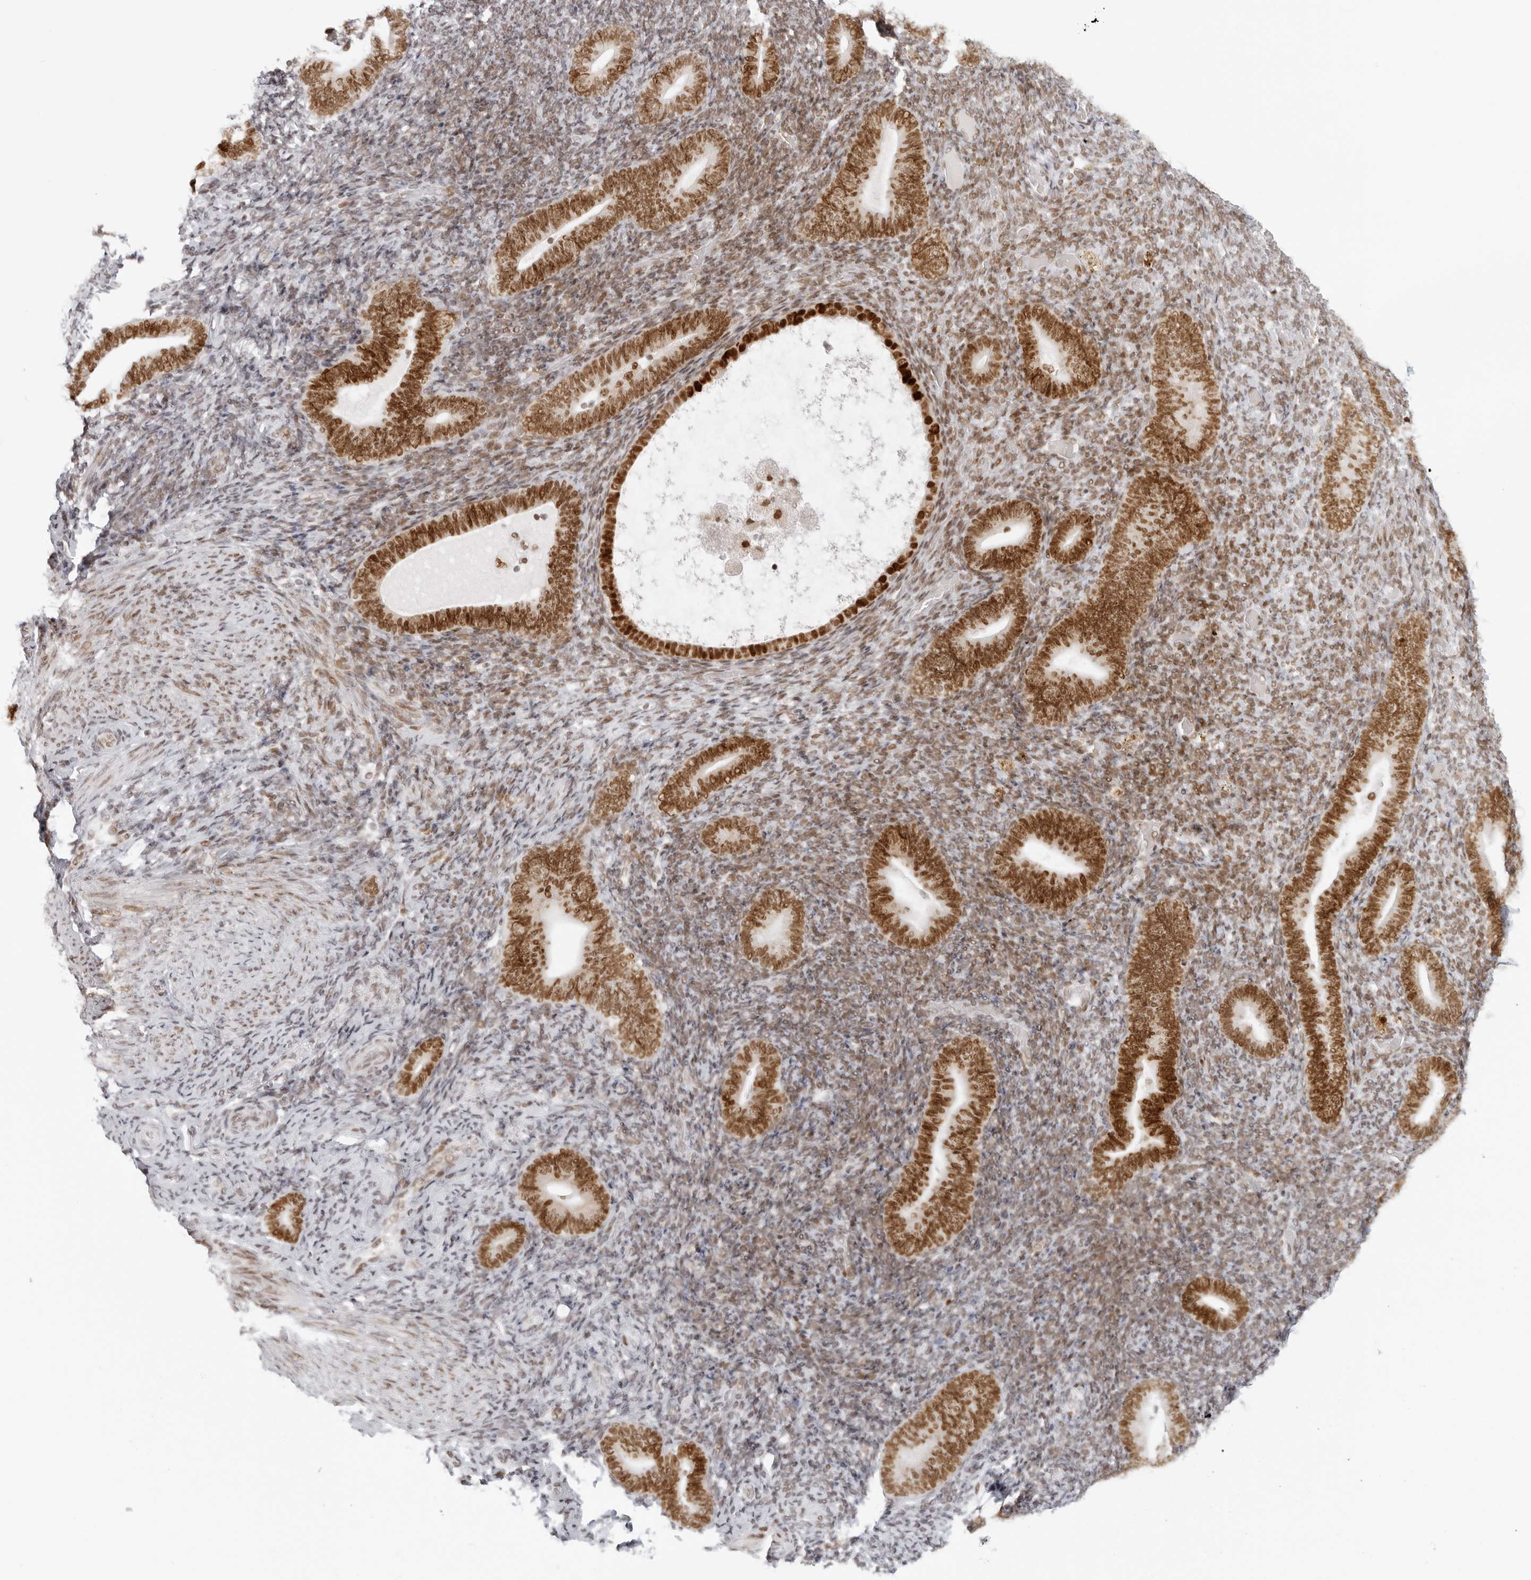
{"staining": {"intensity": "moderate", "quantity": "<25%", "location": "nuclear"}, "tissue": "endometrium", "cell_type": "Cells in endometrial stroma", "image_type": "normal", "snomed": [{"axis": "morphology", "description": "Normal tissue, NOS"}, {"axis": "topography", "description": "Endometrium"}], "caption": "An image of human endometrium stained for a protein displays moderate nuclear brown staining in cells in endometrial stroma. (DAB = brown stain, brightfield microscopy at high magnification).", "gene": "RCC1", "patient": {"sex": "female", "age": 51}}